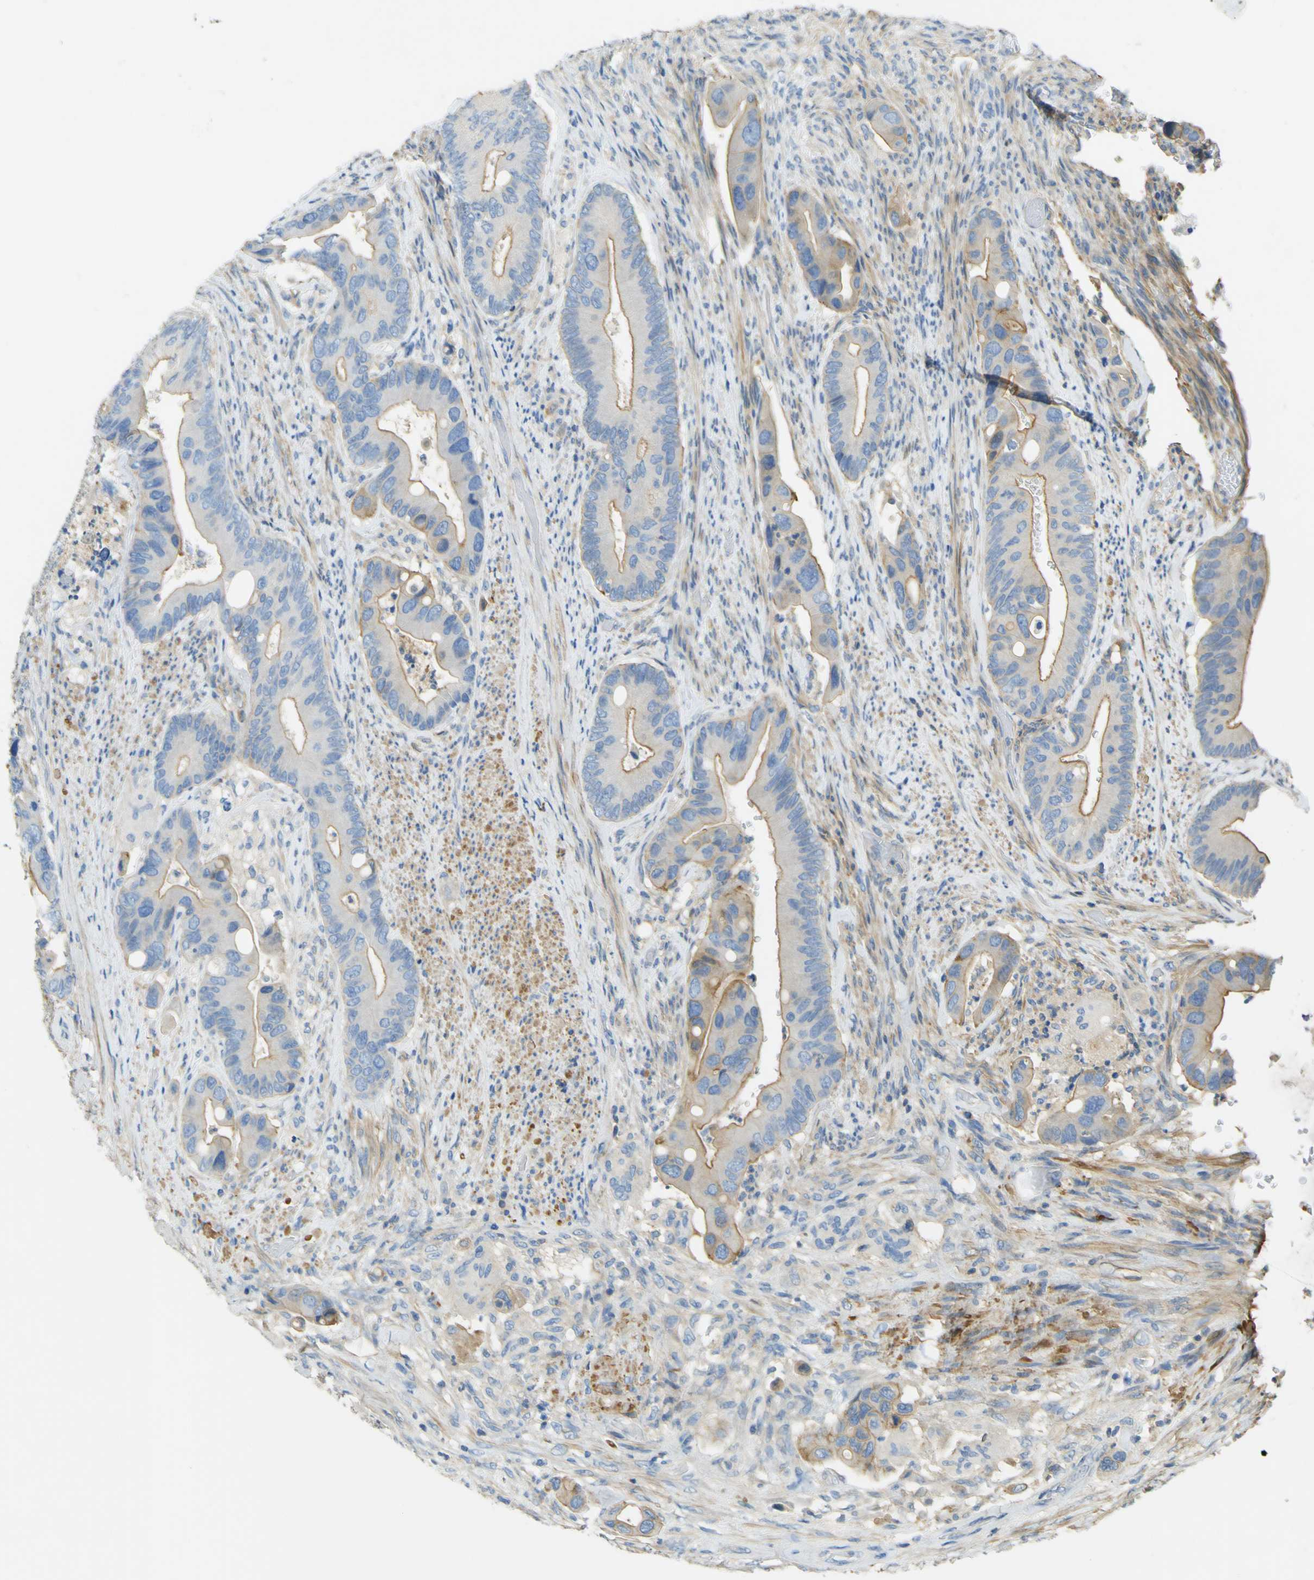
{"staining": {"intensity": "weak", "quantity": ">75%", "location": "cytoplasmic/membranous"}, "tissue": "colorectal cancer", "cell_type": "Tumor cells", "image_type": "cancer", "snomed": [{"axis": "morphology", "description": "Adenocarcinoma, NOS"}, {"axis": "topography", "description": "Rectum"}], "caption": "The immunohistochemical stain highlights weak cytoplasmic/membranous positivity in tumor cells of adenocarcinoma (colorectal) tissue. (DAB = brown stain, brightfield microscopy at high magnification).", "gene": "OGN", "patient": {"sex": "female", "age": 57}}